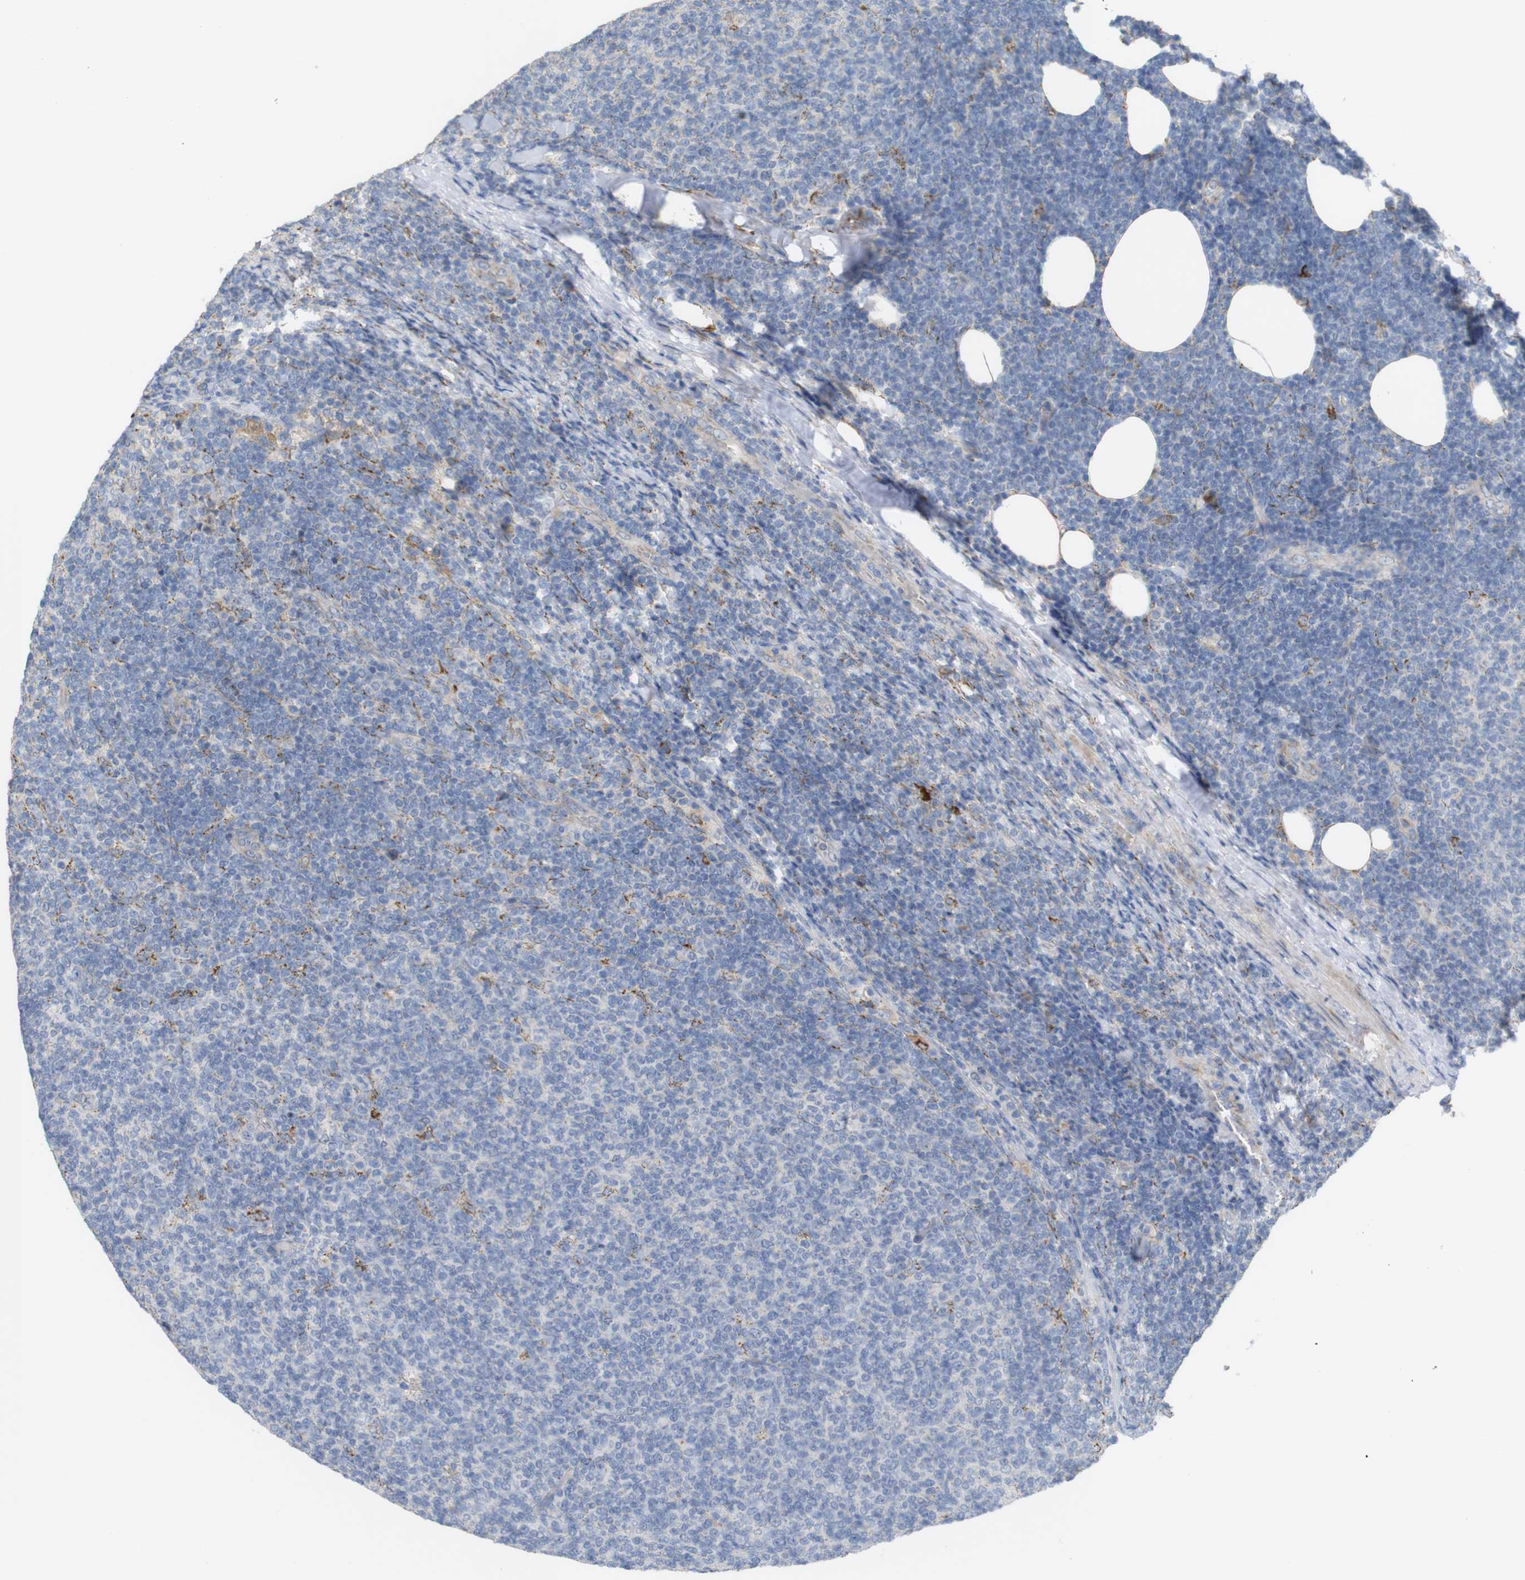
{"staining": {"intensity": "negative", "quantity": "none", "location": "none"}, "tissue": "lymphoma", "cell_type": "Tumor cells", "image_type": "cancer", "snomed": [{"axis": "morphology", "description": "Malignant lymphoma, non-Hodgkin's type, Low grade"}, {"axis": "topography", "description": "Lymph node"}], "caption": "IHC histopathology image of human lymphoma stained for a protein (brown), which displays no expression in tumor cells.", "gene": "PTPRR", "patient": {"sex": "male", "age": 66}}